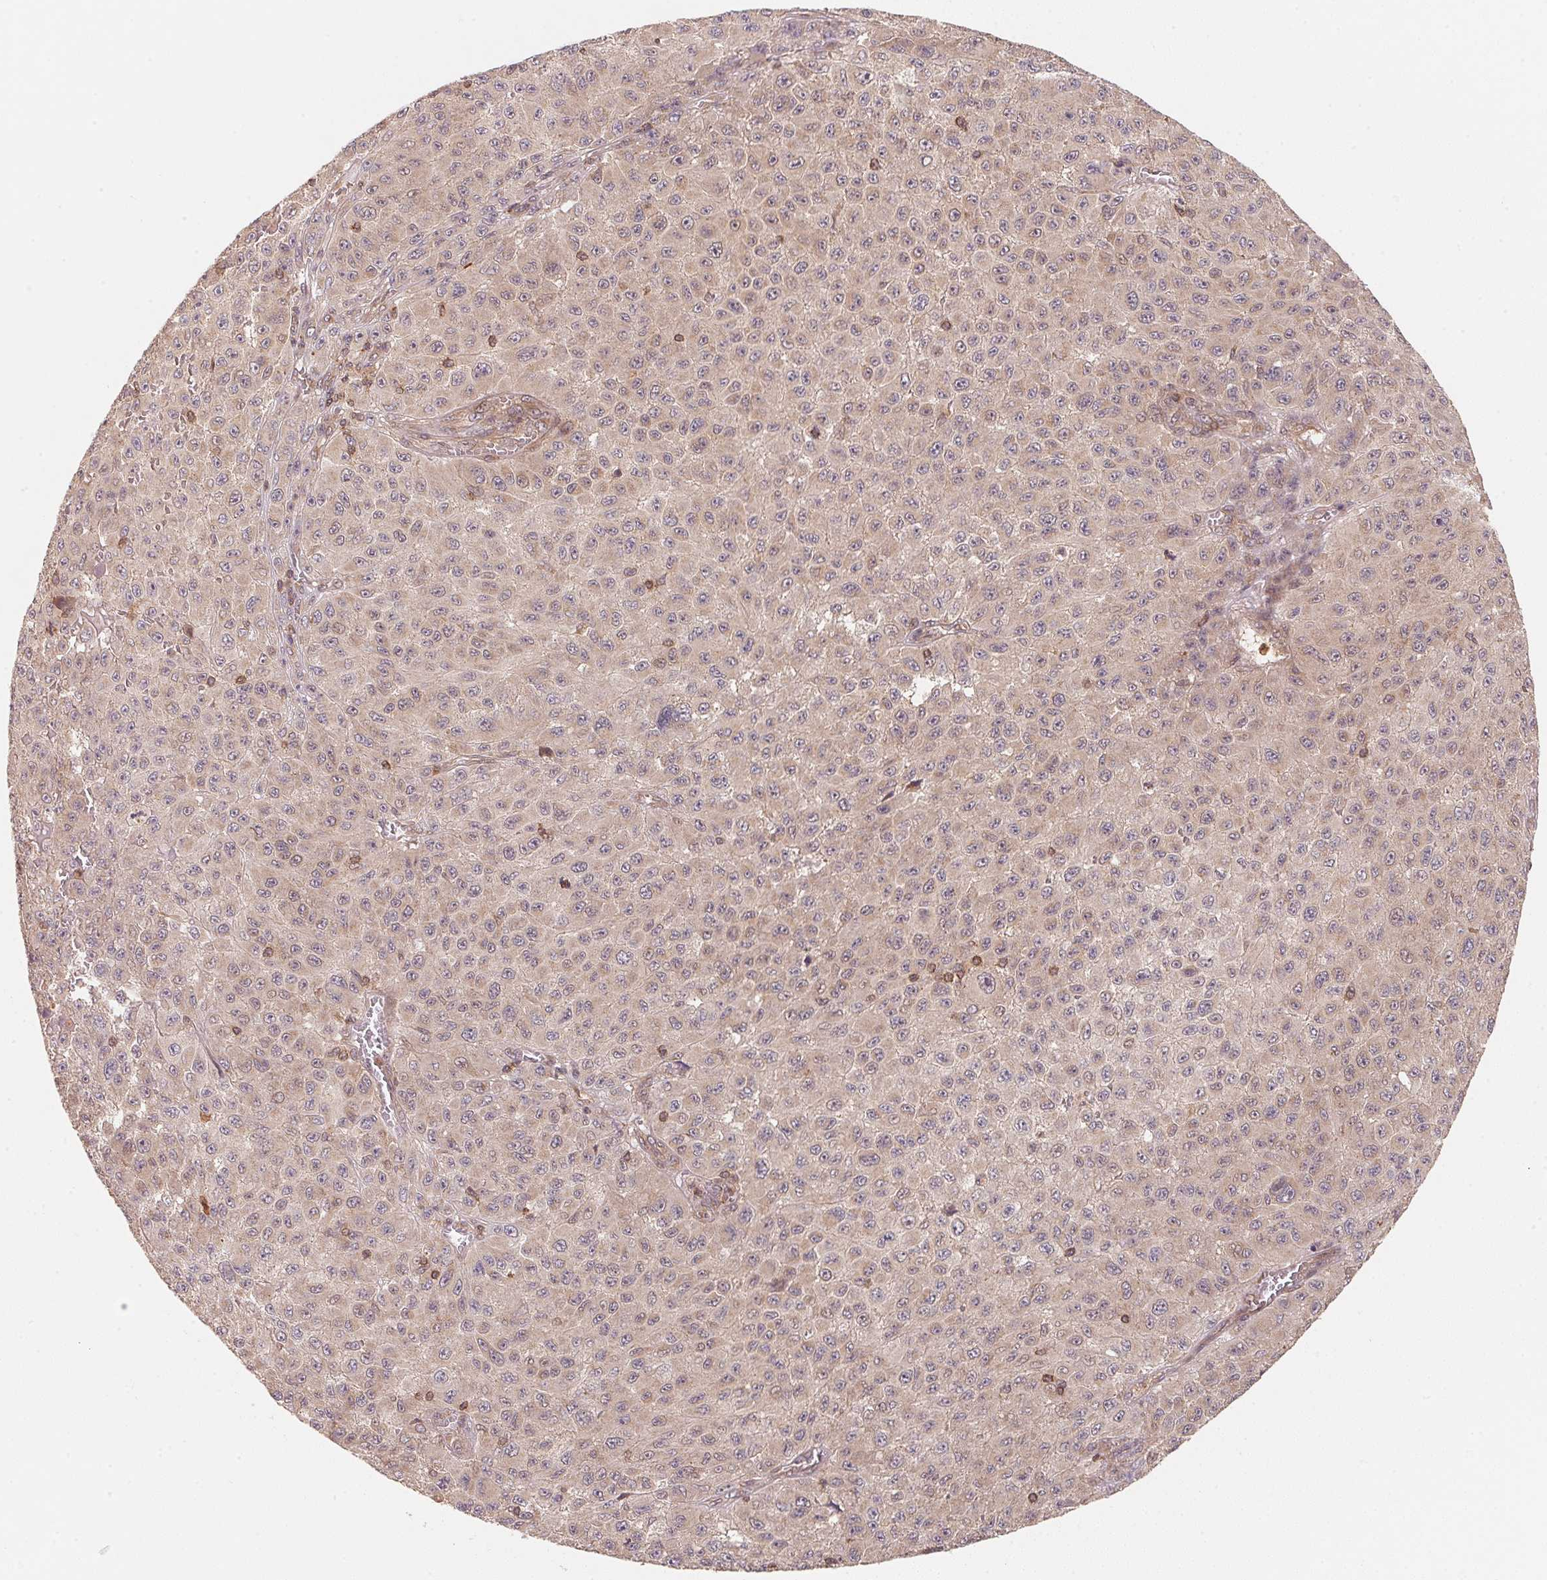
{"staining": {"intensity": "moderate", "quantity": "25%-75%", "location": "cytoplasmic/membranous,nuclear"}, "tissue": "melanoma", "cell_type": "Tumor cells", "image_type": "cancer", "snomed": [{"axis": "morphology", "description": "Malignant melanoma, NOS"}, {"axis": "topography", "description": "Skin"}], "caption": "A high-resolution histopathology image shows IHC staining of melanoma, which demonstrates moderate cytoplasmic/membranous and nuclear staining in approximately 25%-75% of tumor cells.", "gene": "CCDC102B", "patient": {"sex": "male", "age": 73}}